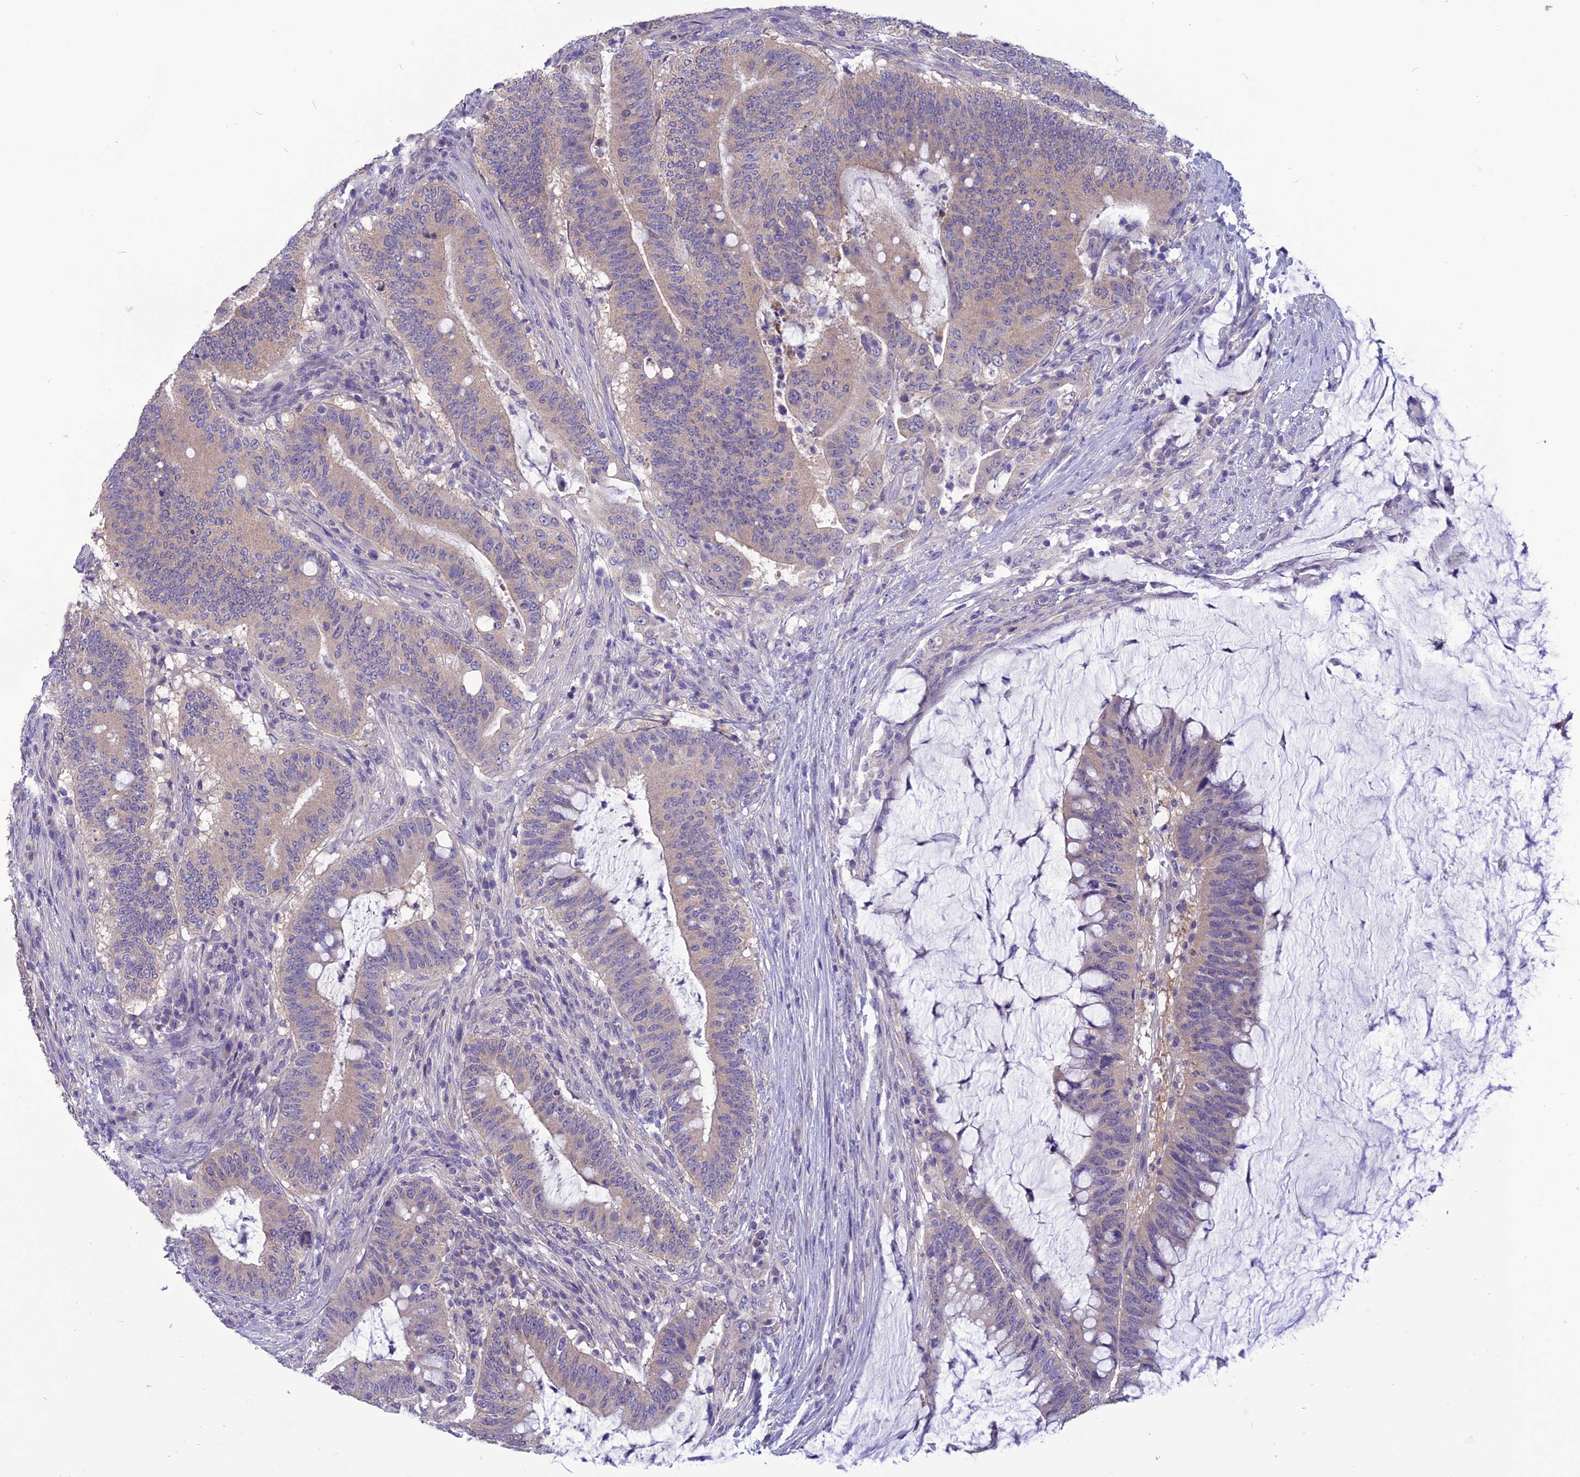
{"staining": {"intensity": "weak", "quantity": "<25%", "location": "cytoplasmic/membranous"}, "tissue": "colorectal cancer", "cell_type": "Tumor cells", "image_type": "cancer", "snomed": [{"axis": "morphology", "description": "Adenocarcinoma, NOS"}, {"axis": "topography", "description": "Colon"}], "caption": "The micrograph exhibits no significant staining in tumor cells of adenocarcinoma (colorectal).", "gene": "PSMF1", "patient": {"sex": "female", "age": 66}}